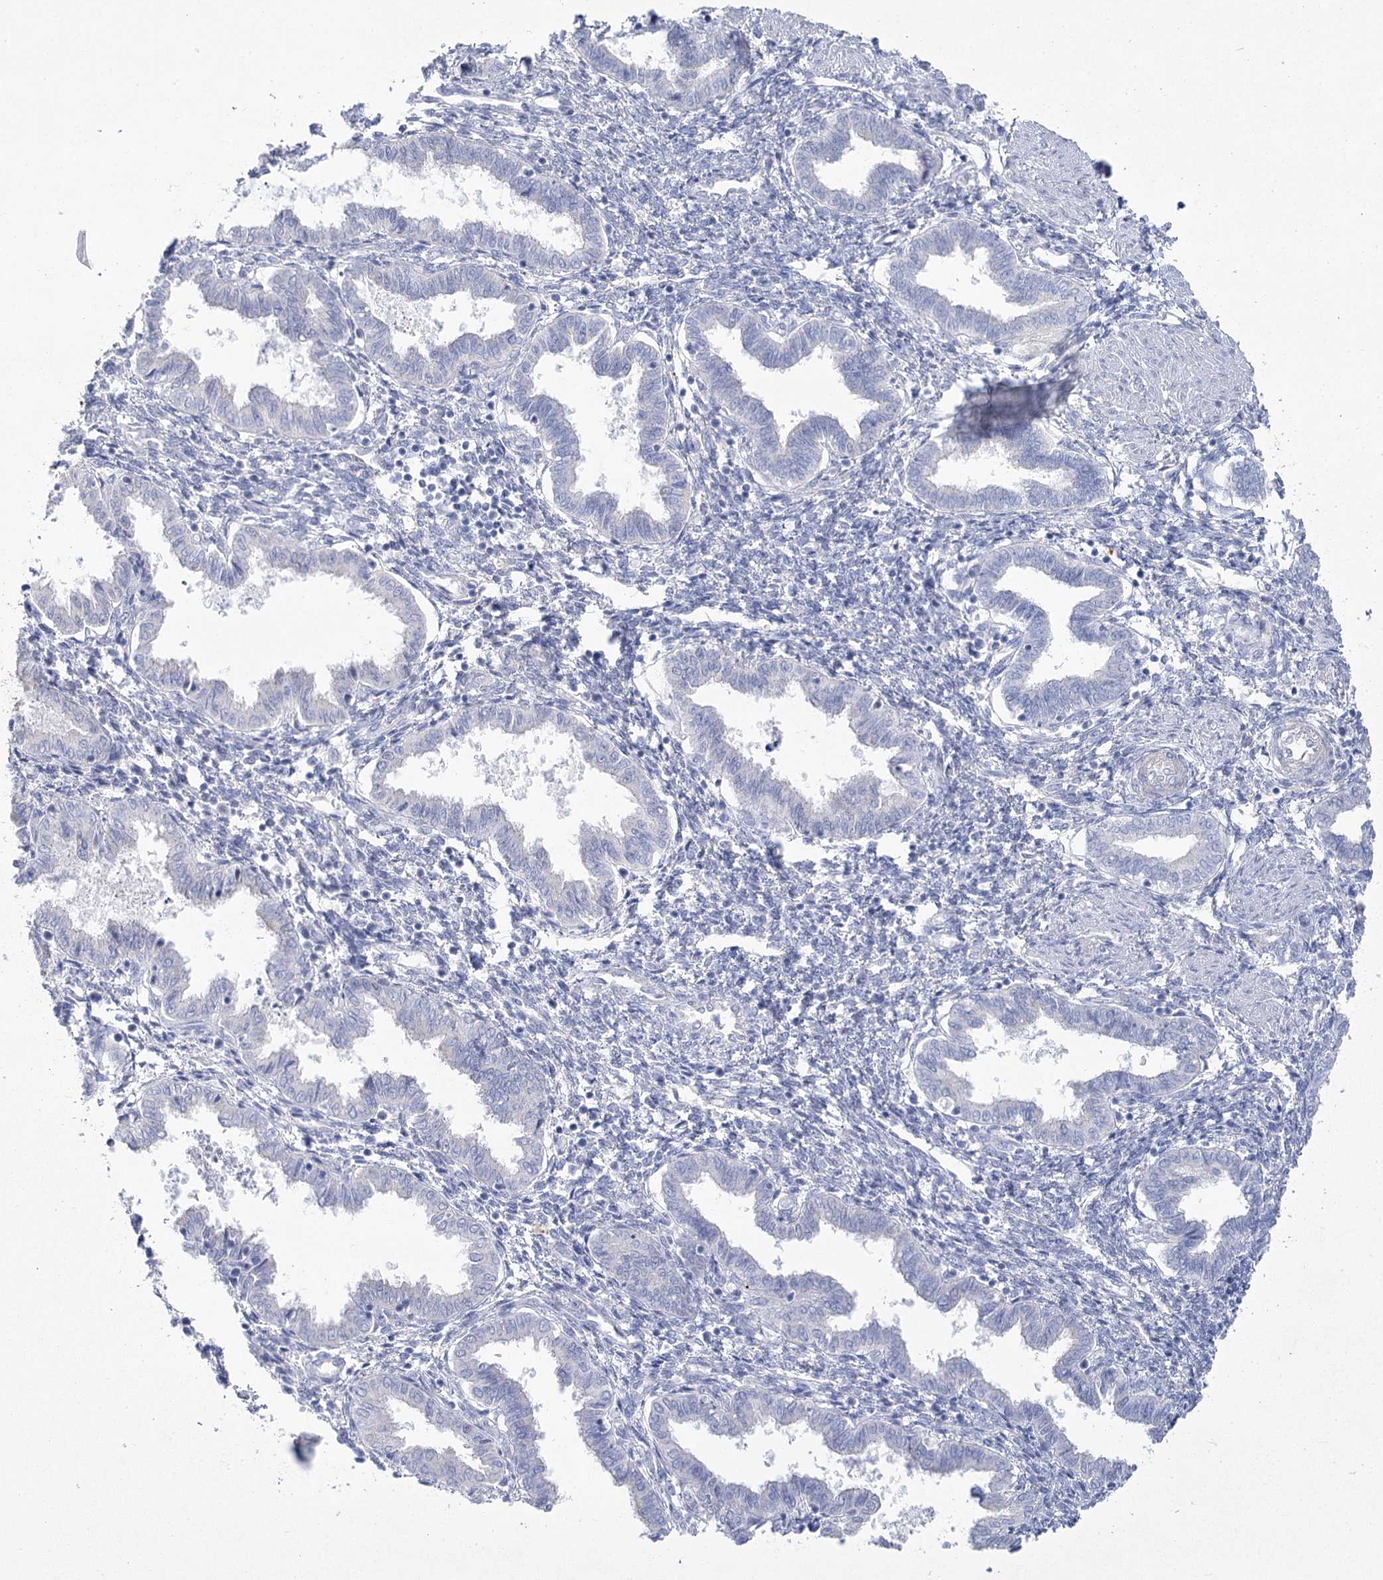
{"staining": {"intensity": "negative", "quantity": "none", "location": "none"}, "tissue": "endometrium", "cell_type": "Cells in endometrial stroma", "image_type": "normal", "snomed": [{"axis": "morphology", "description": "Normal tissue, NOS"}, {"axis": "topography", "description": "Endometrium"}], "caption": "DAB immunohistochemical staining of unremarkable human endometrium reveals no significant positivity in cells in endometrial stroma. (Brightfield microscopy of DAB (3,3'-diaminobenzidine) IHC at high magnification).", "gene": "CCDC88A", "patient": {"sex": "female", "age": 33}}